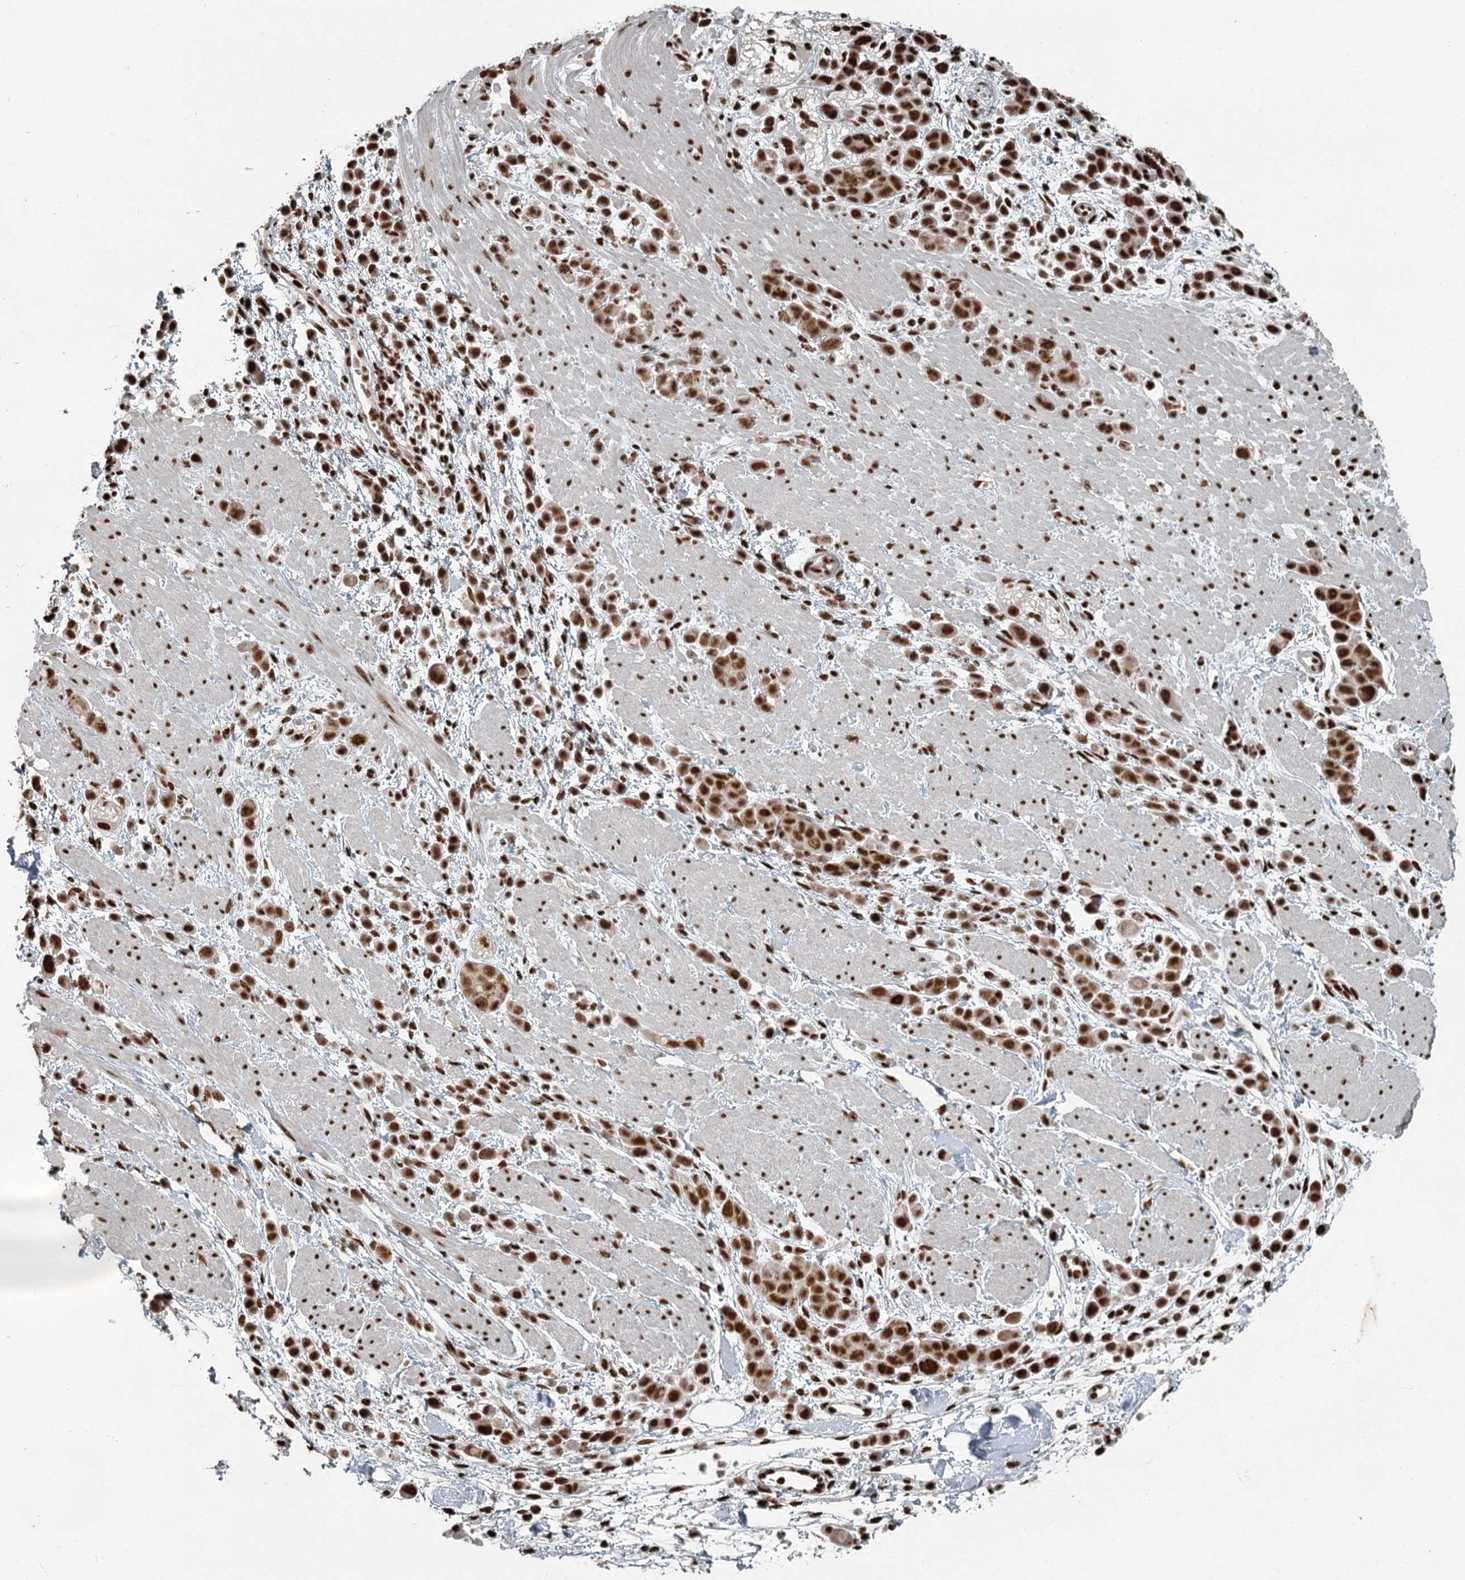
{"staining": {"intensity": "strong", "quantity": ">75%", "location": "nuclear"}, "tissue": "pancreatic cancer", "cell_type": "Tumor cells", "image_type": "cancer", "snomed": [{"axis": "morphology", "description": "Normal tissue, NOS"}, {"axis": "morphology", "description": "Adenocarcinoma, NOS"}, {"axis": "topography", "description": "Pancreas"}], "caption": "Immunohistochemical staining of pancreatic cancer (adenocarcinoma) shows strong nuclear protein expression in approximately >75% of tumor cells.", "gene": "RBBP7", "patient": {"sex": "female", "age": 64}}